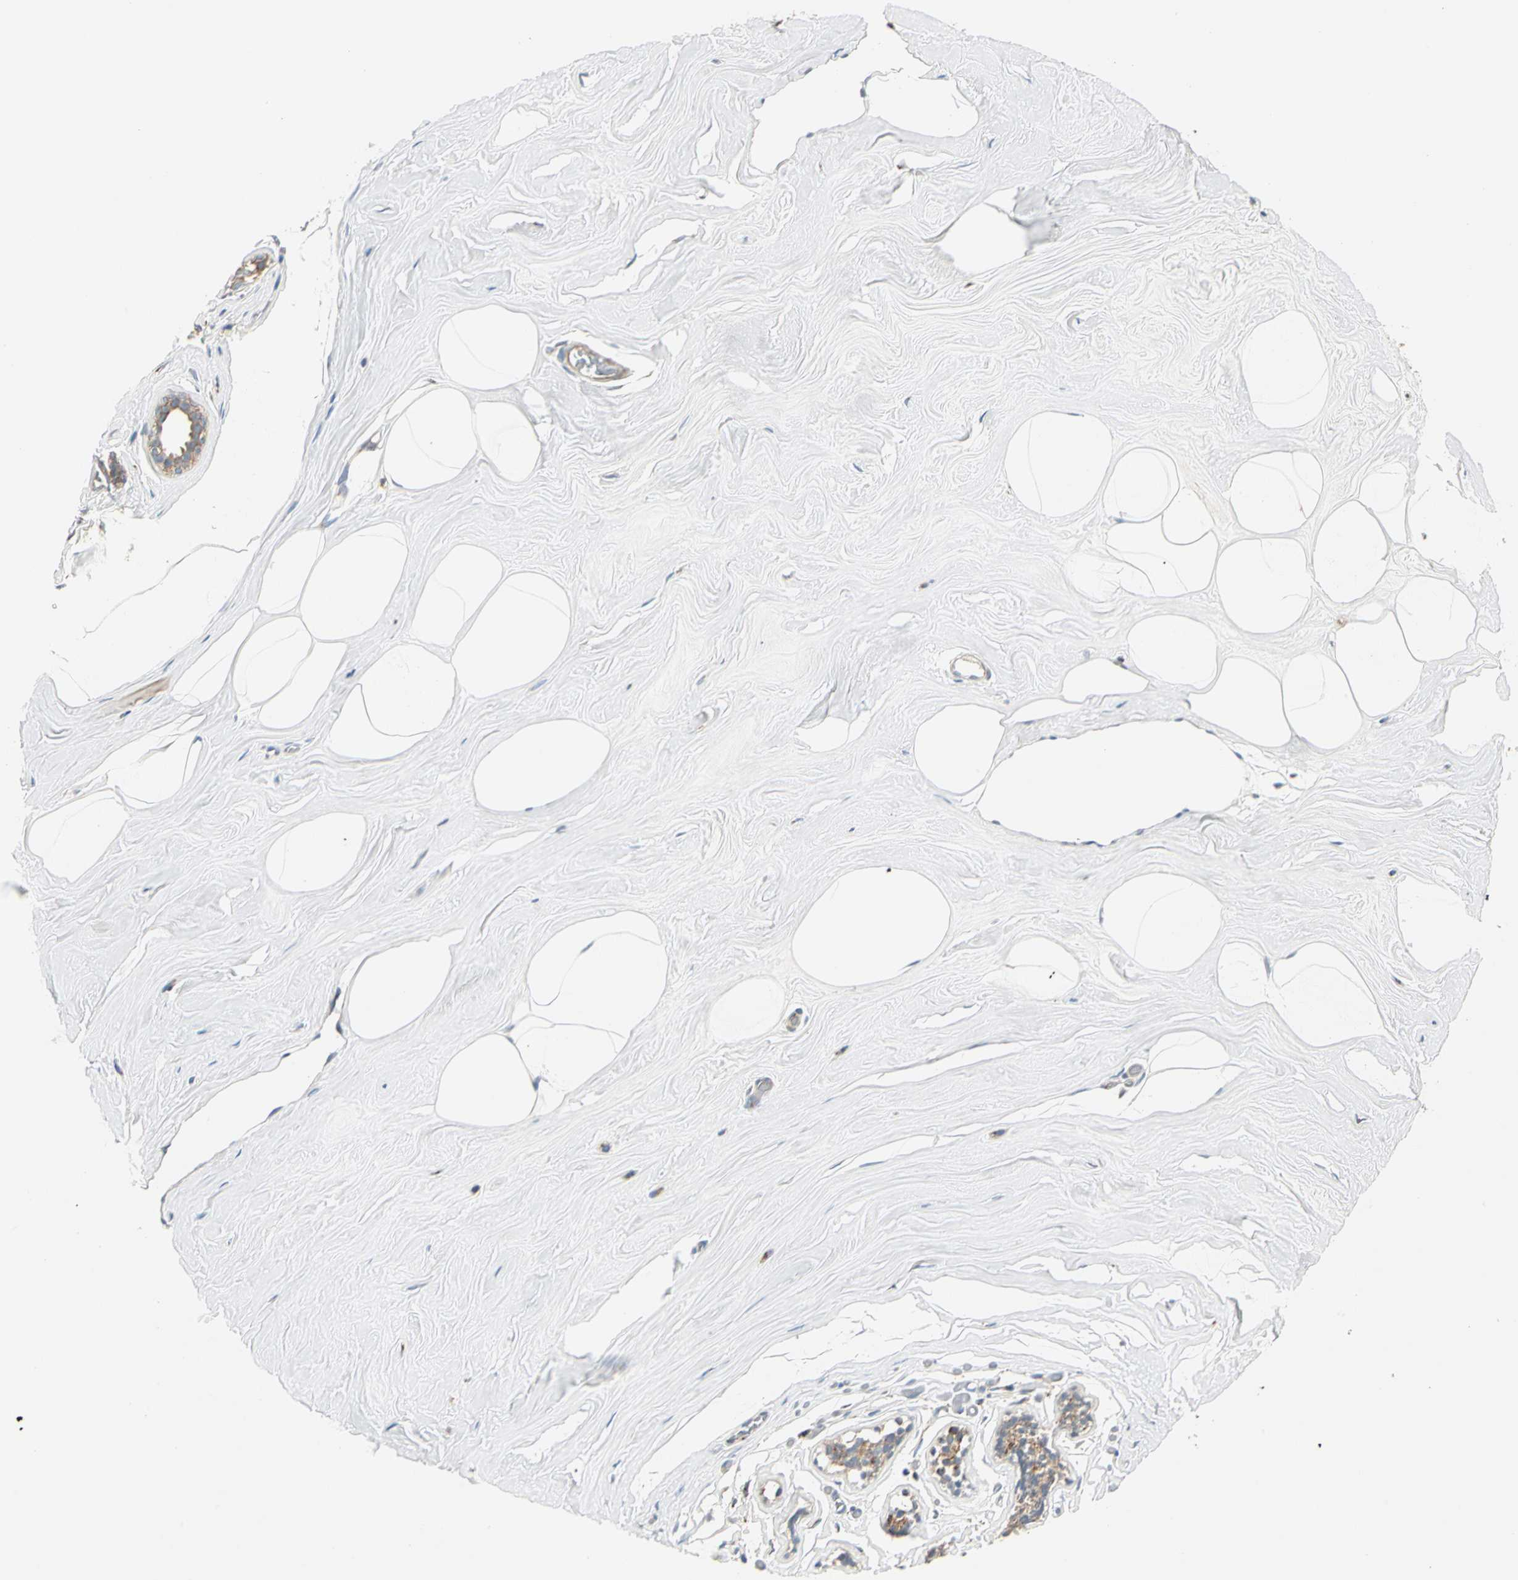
{"staining": {"intensity": "negative", "quantity": "none", "location": "none"}, "tissue": "breast", "cell_type": "Adipocytes", "image_type": "normal", "snomed": [{"axis": "morphology", "description": "Normal tissue, NOS"}, {"axis": "morphology", "description": "Fibrosis, NOS"}, {"axis": "topography", "description": "Breast"}], "caption": "Histopathology image shows no protein staining in adipocytes of normal breast. (DAB IHC, high magnification).", "gene": "ROCK2", "patient": {"sex": "female", "age": 39}}